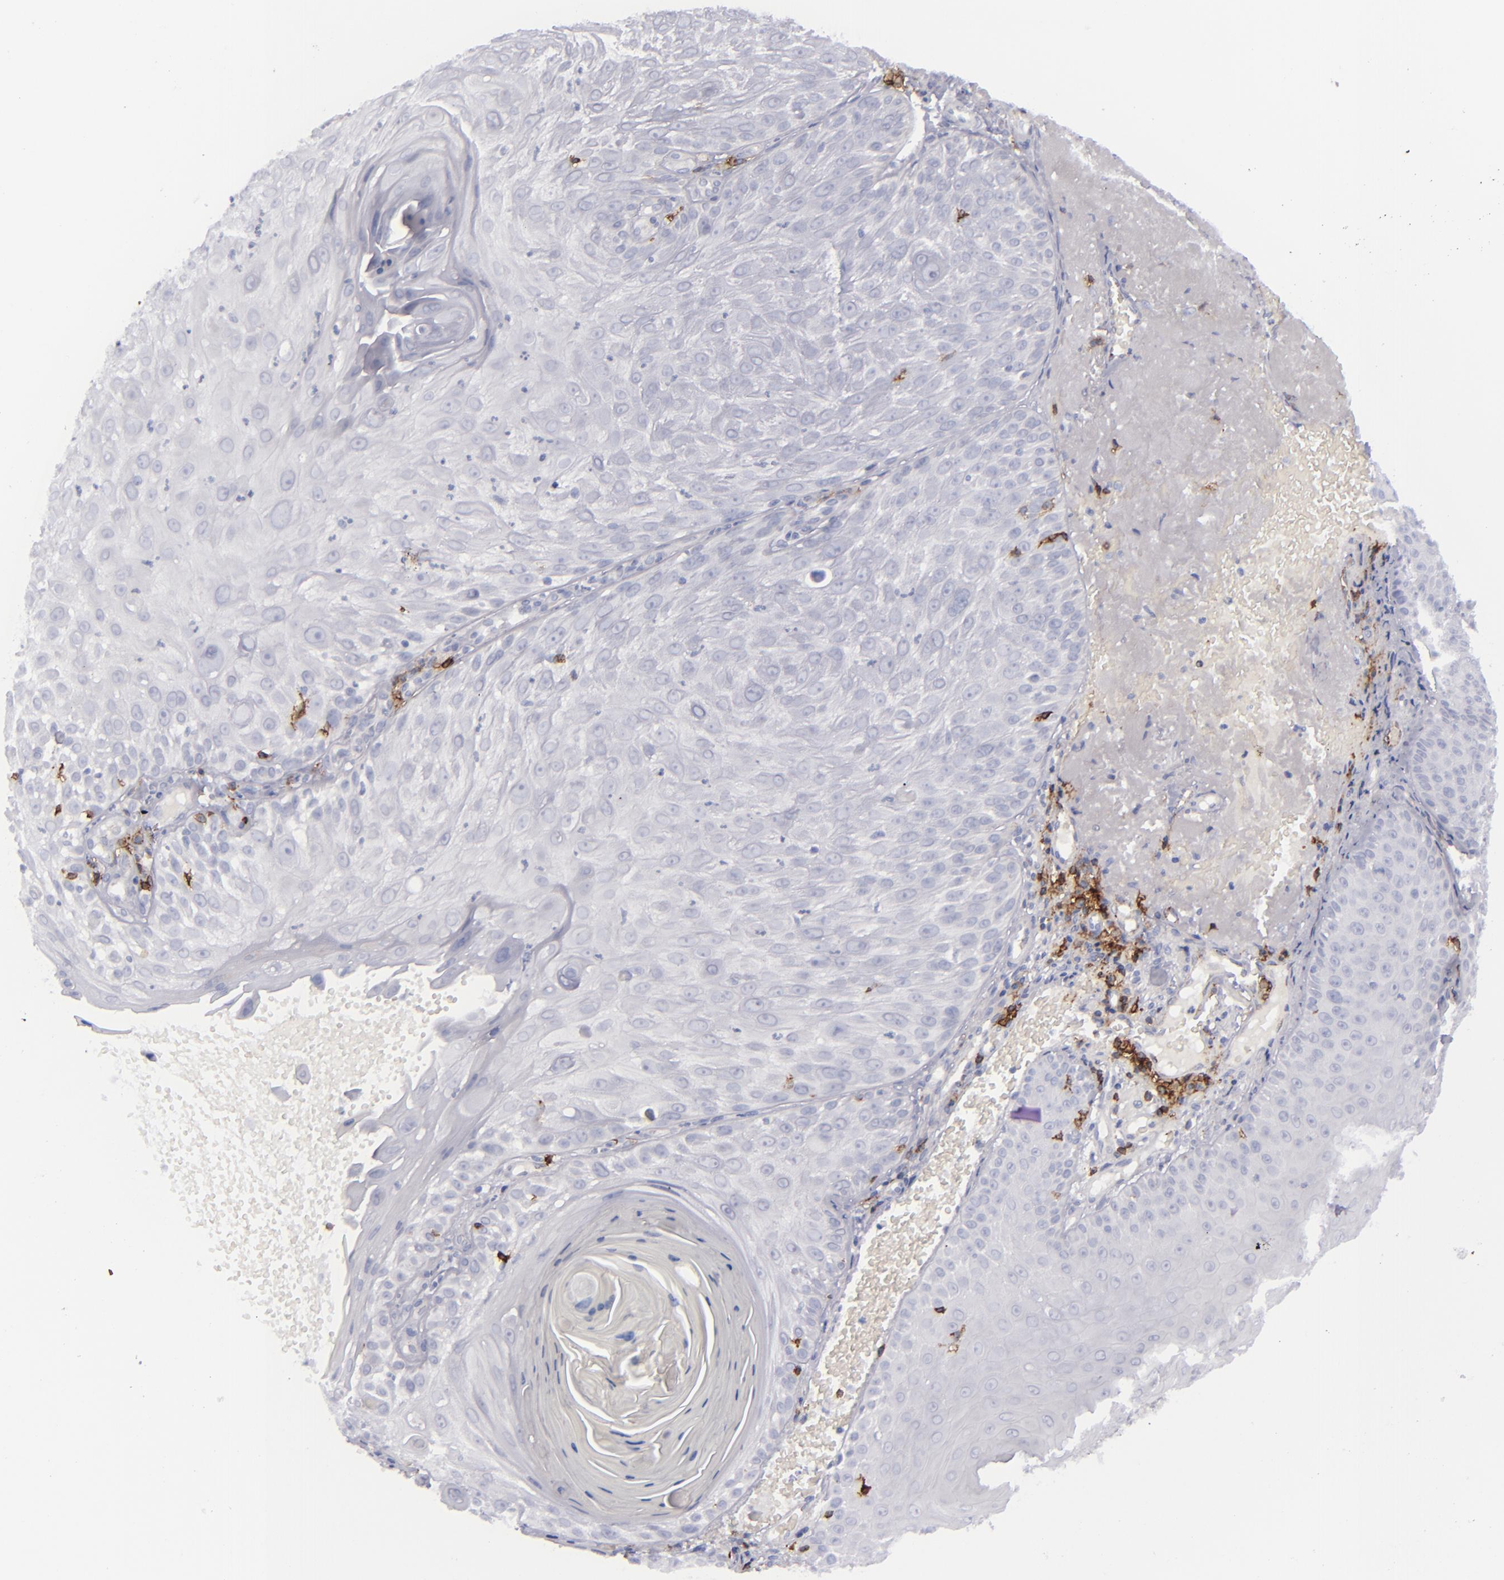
{"staining": {"intensity": "negative", "quantity": "none", "location": "none"}, "tissue": "skin cancer", "cell_type": "Tumor cells", "image_type": "cancer", "snomed": [{"axis": "morphology", "description": "Squamous cell carcinoma, NOS"}, {"axis": "topography", "description": "Skin"}], "caption": "Tumor cells show no significant protein expression in skin cancer.", "gene": "CD27", "patient": {"sex": "female", "age": 89}}